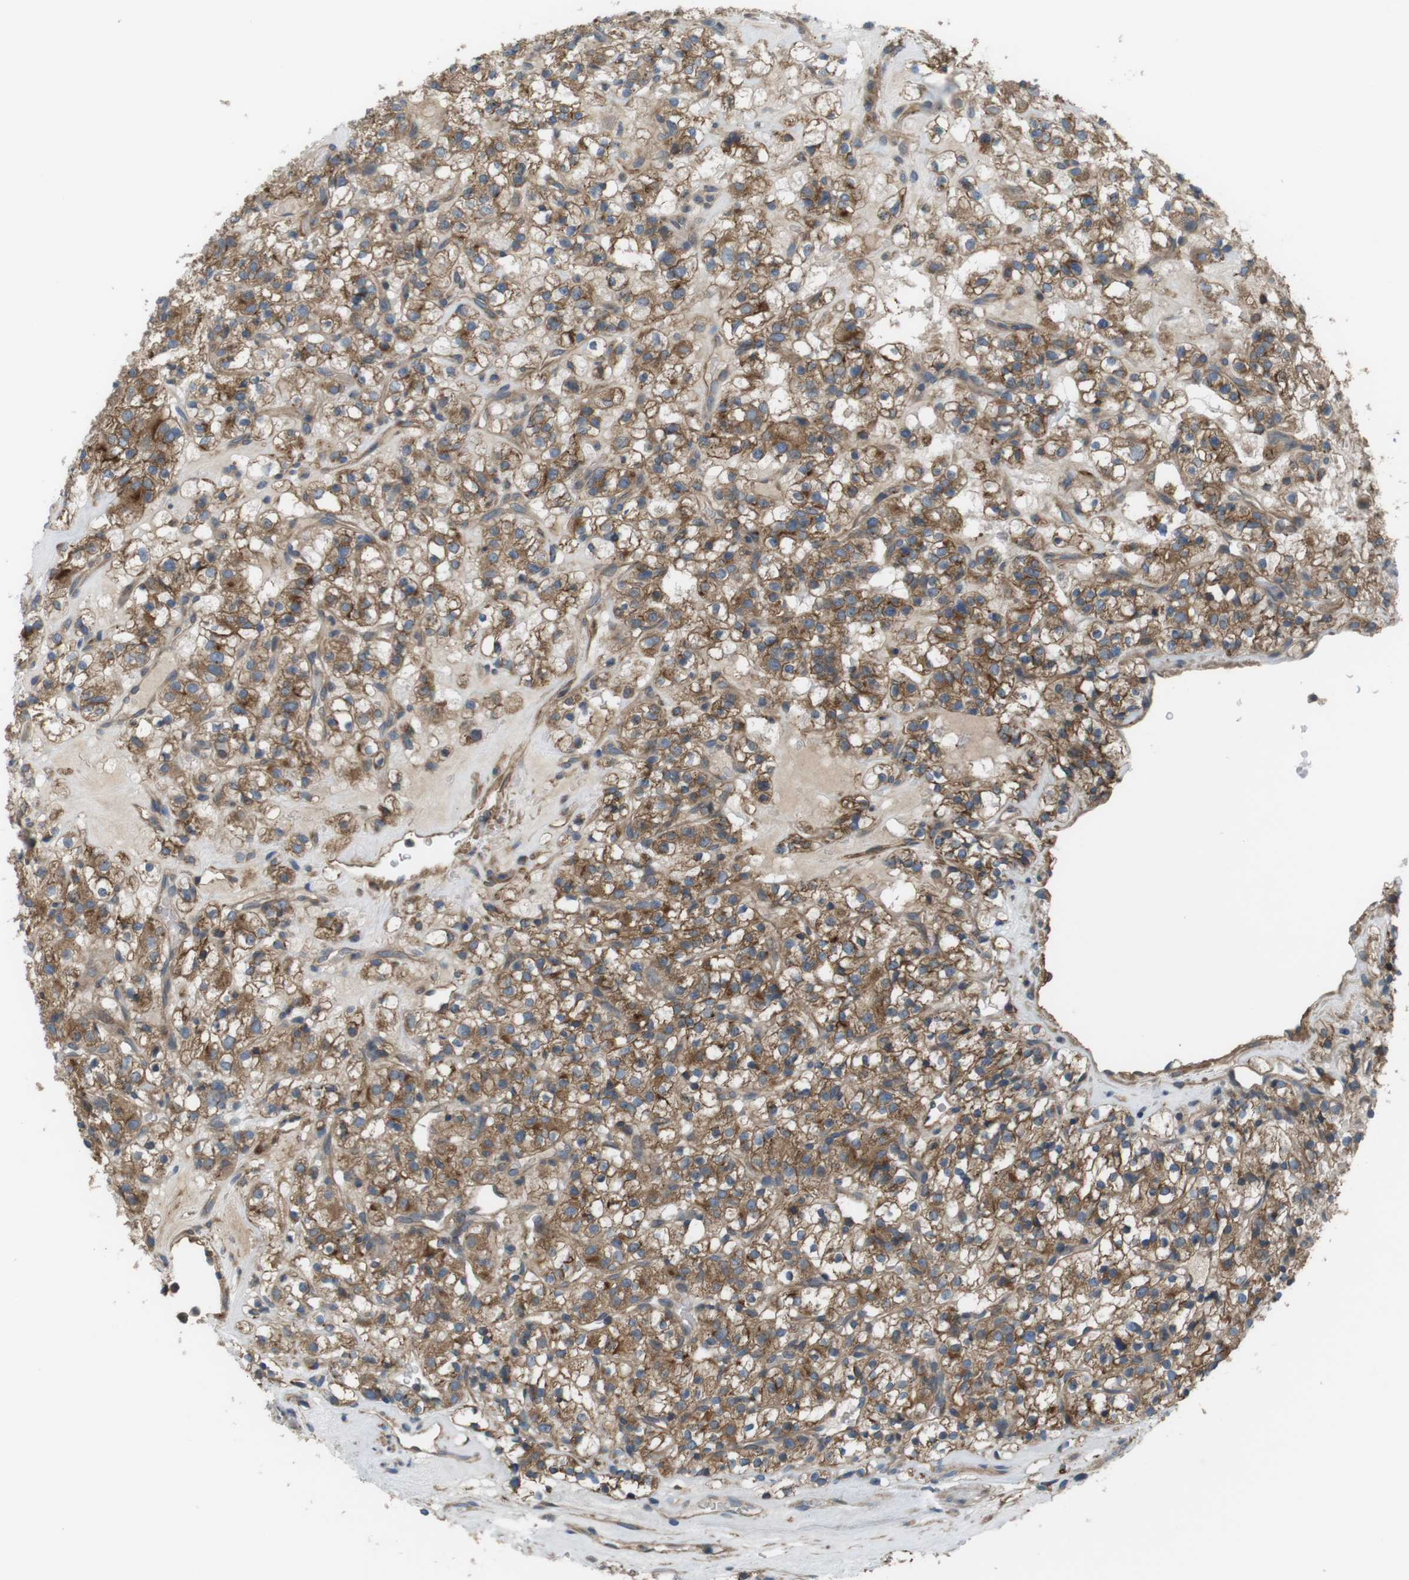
{"staining": {"intensity": "moderate", "quantity": ">75%", "location": "cytoplasmic/membranous"}, "tissue": "renal cancer", "cell_type": "Tumor cells", "image_type": "cancer", "snomed": [{"axis": "morphology", "description": "Normal tissue, NOS"}, {"axis": "morphology", "description": "Adenocarcinoma, NOS"}, {"axis": "topography", "description": "Kidney"}], "caption": "This is a photomicrograph of immunohistochemistry (IHC) staining of renal cancer, which shows moderate staining in the cytoplasmic/membranous of tumor cells.", "gene": "DDAH2", "patient": {"sex": "female", "age": 72}}